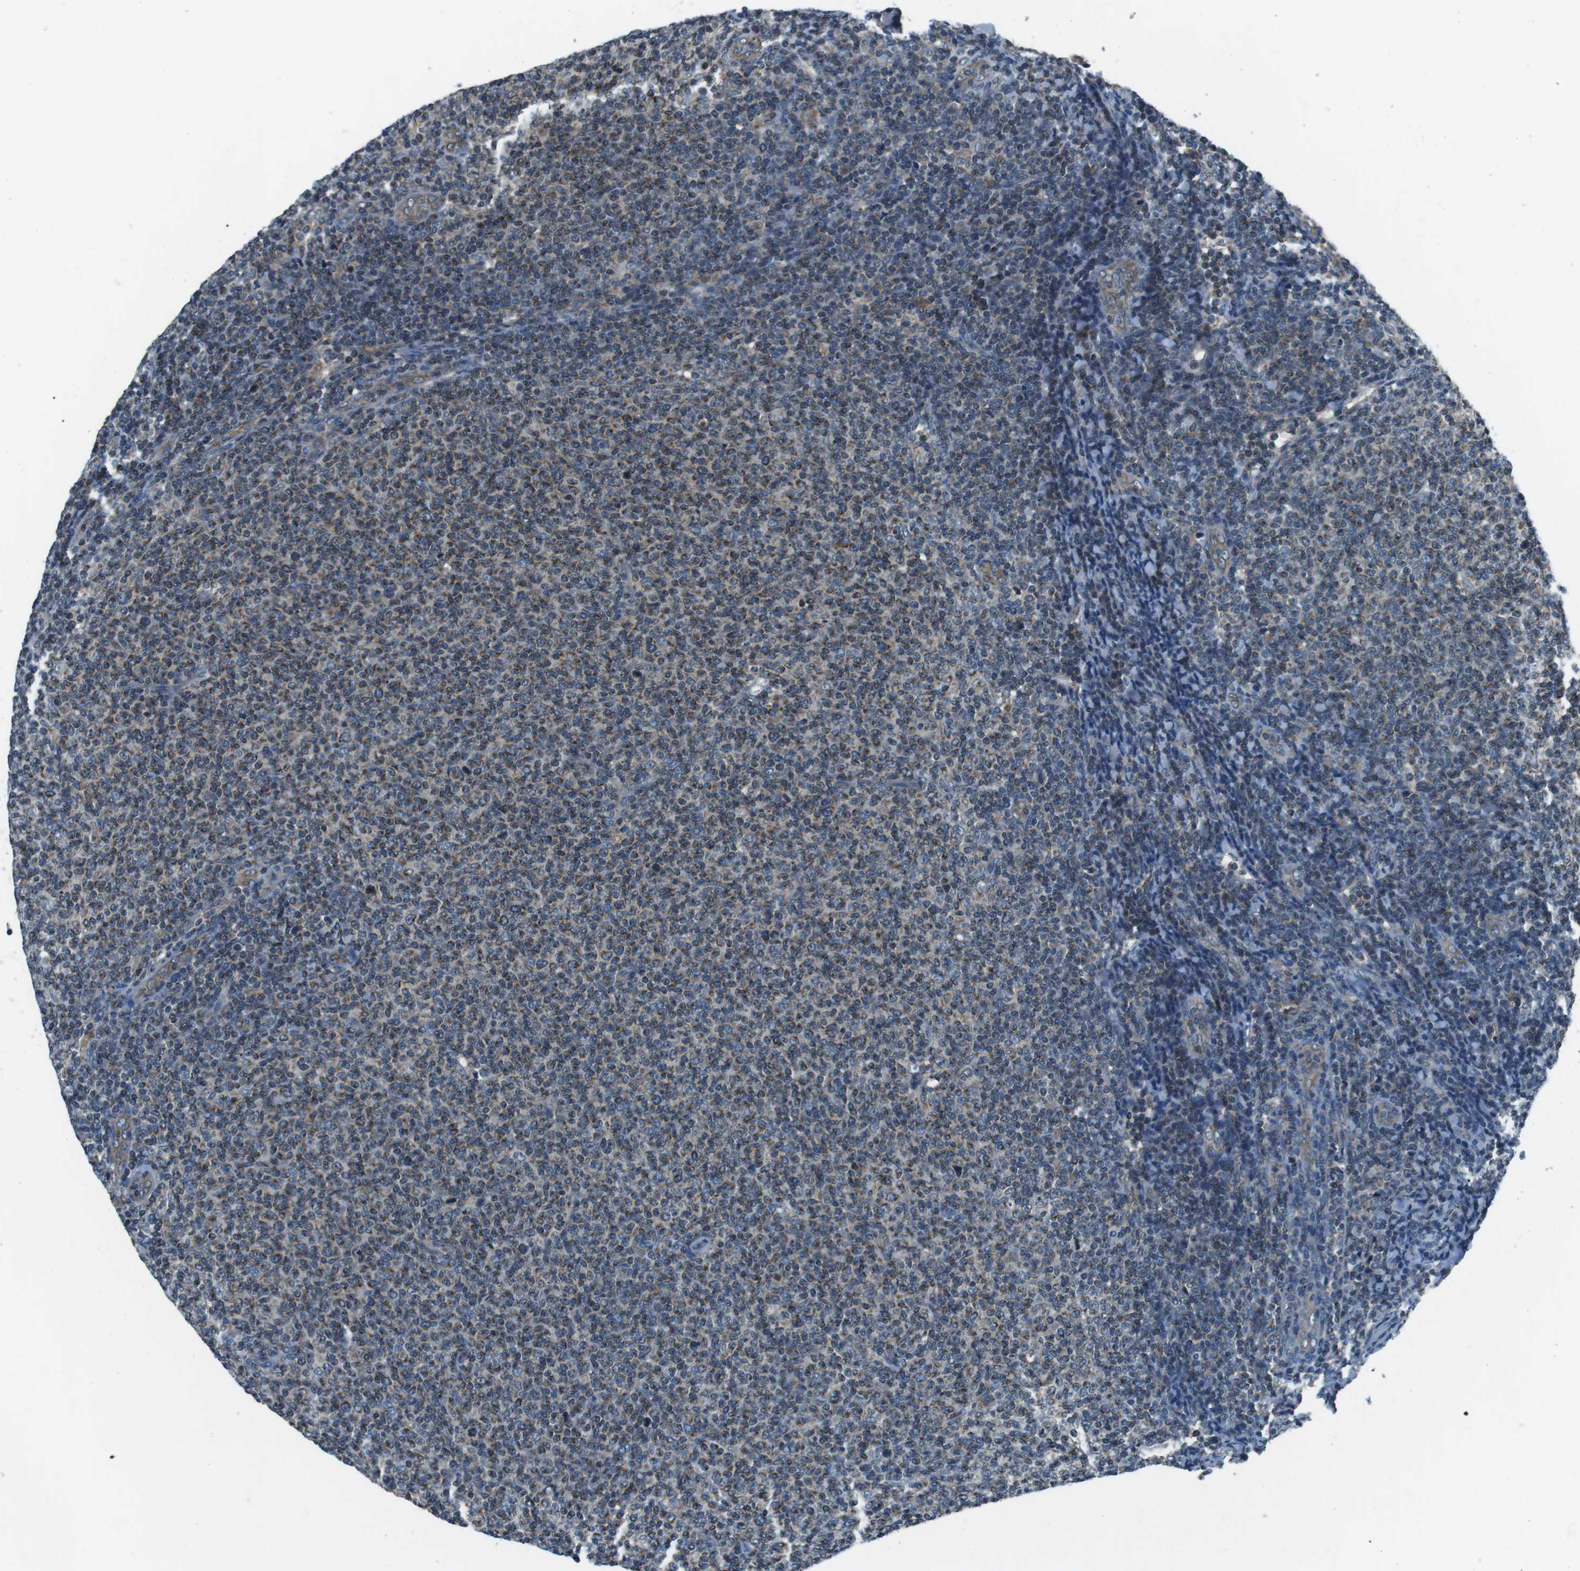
{"staining": {"intensity": "weak", "quantity": "25%-75%", "location": "cytoplasmic/membranous"}, "tissue": "lymphoma", "cell_type": "Tumor cells", "image_type": "cancer", "snomed": [{"axis": "morphology", "description": "Malignant lymphoma, non-Hodgkin's type, Low grade"}, {"axis": "topography", "description": "Lymph node"}], "caption": "Immunohistochemistry (IHC) photomicrograph of neoplastic tissue: lymphoma stained using IHC exhibits low levels of weak protein expression localized specifically in the cytoplasmic/membranous of tumor cells, appearing as a cytoplasmic/membranous brown color.", "gene": "FAM3B", "patient": {"sex": "male", "age": 66}}